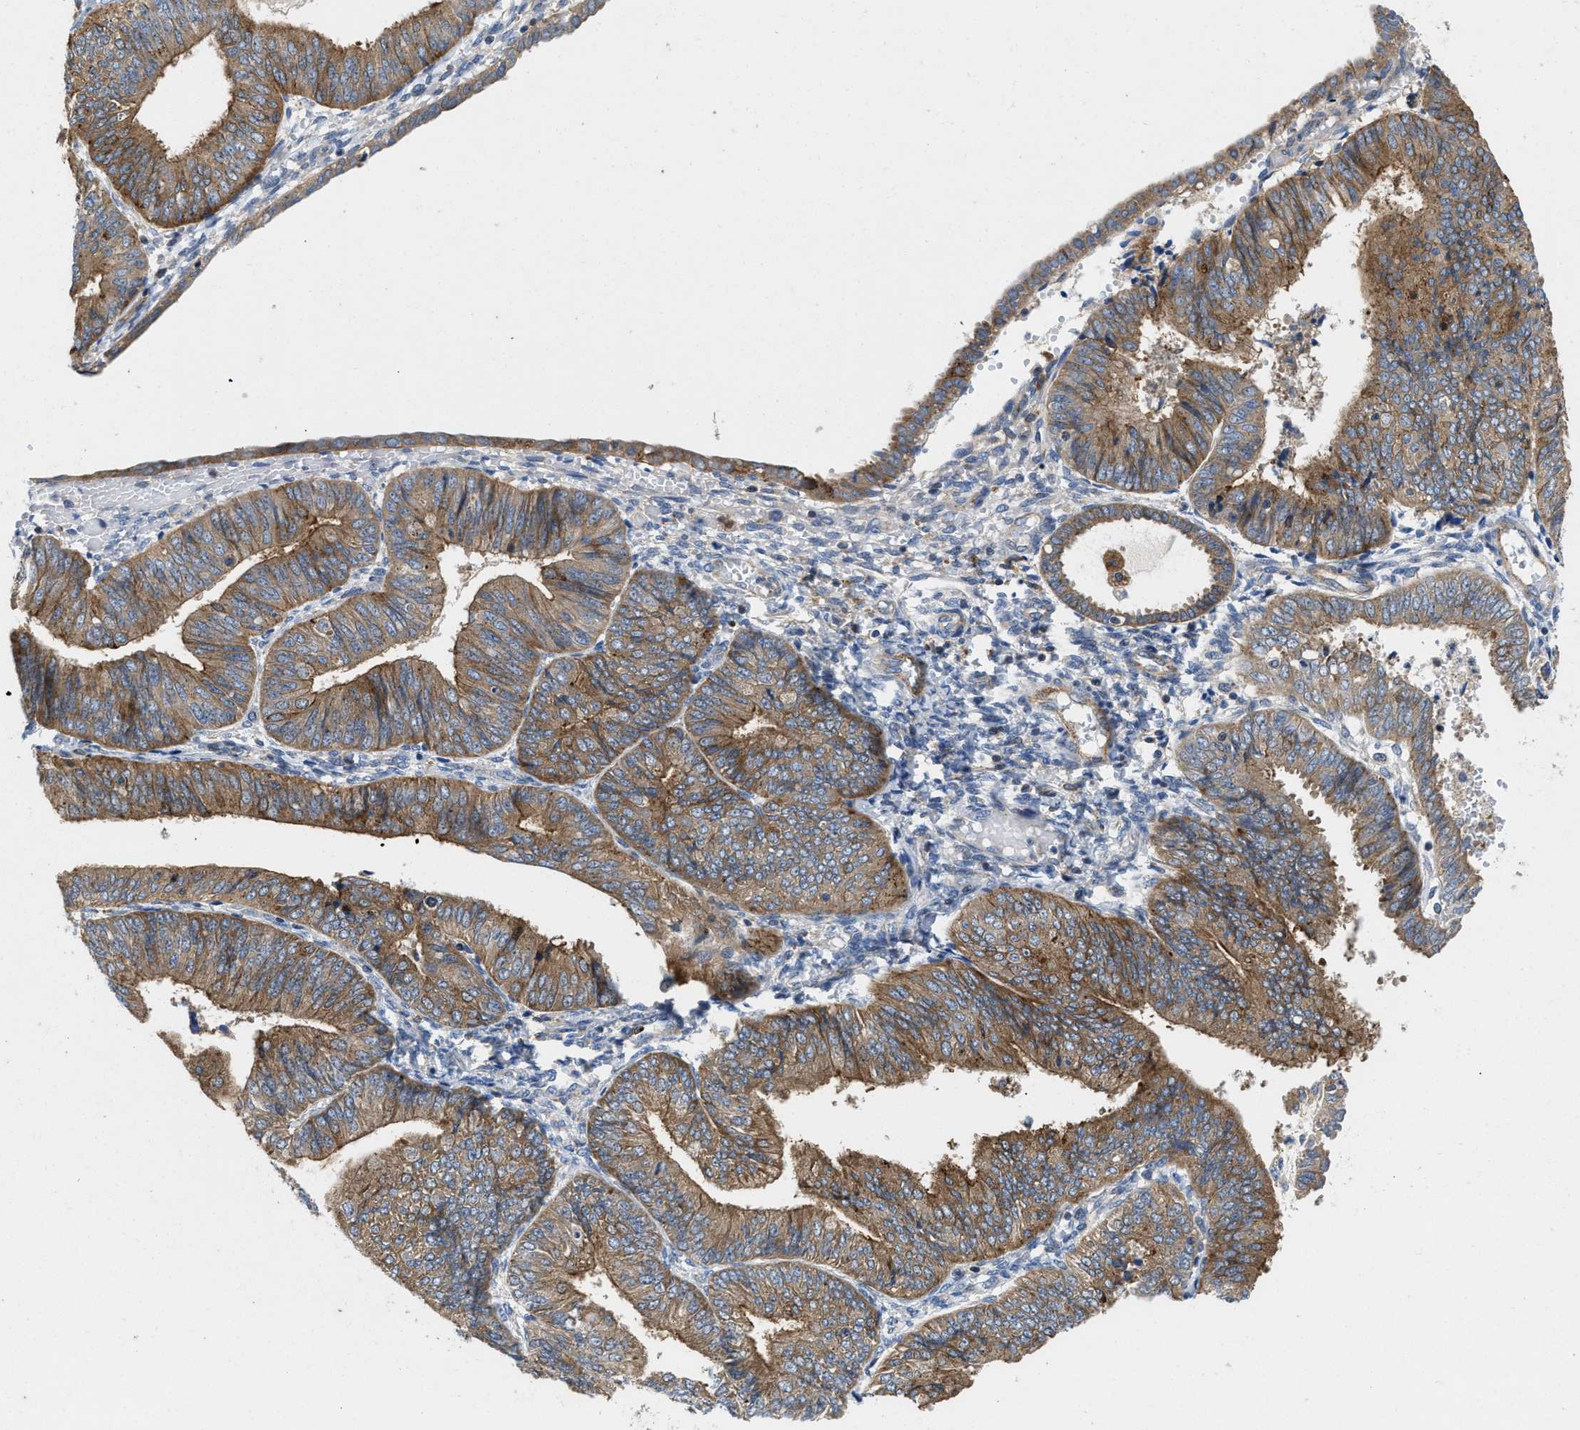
{"staining": {"intensity": "moderate", "quantity": ">75%", "location": "cytoplasmic/membranous"}, "tissue": "endometrial cancer", "cell_type": "Tumor cells", "image_type": "cancer", "snomed": [{"axis": "morphology", "description": "Adenocarcinoma, NOS"}, {"axis": "topography", "description": "Endometrium"}], "caption": "Tumor cells demonstrate moderate cytoplasmic/membranous positivity in approximately >75% of cells in endometrial cancer.", "gene": "ENPP4", "patient": {"sex": "female", "age": 58}}